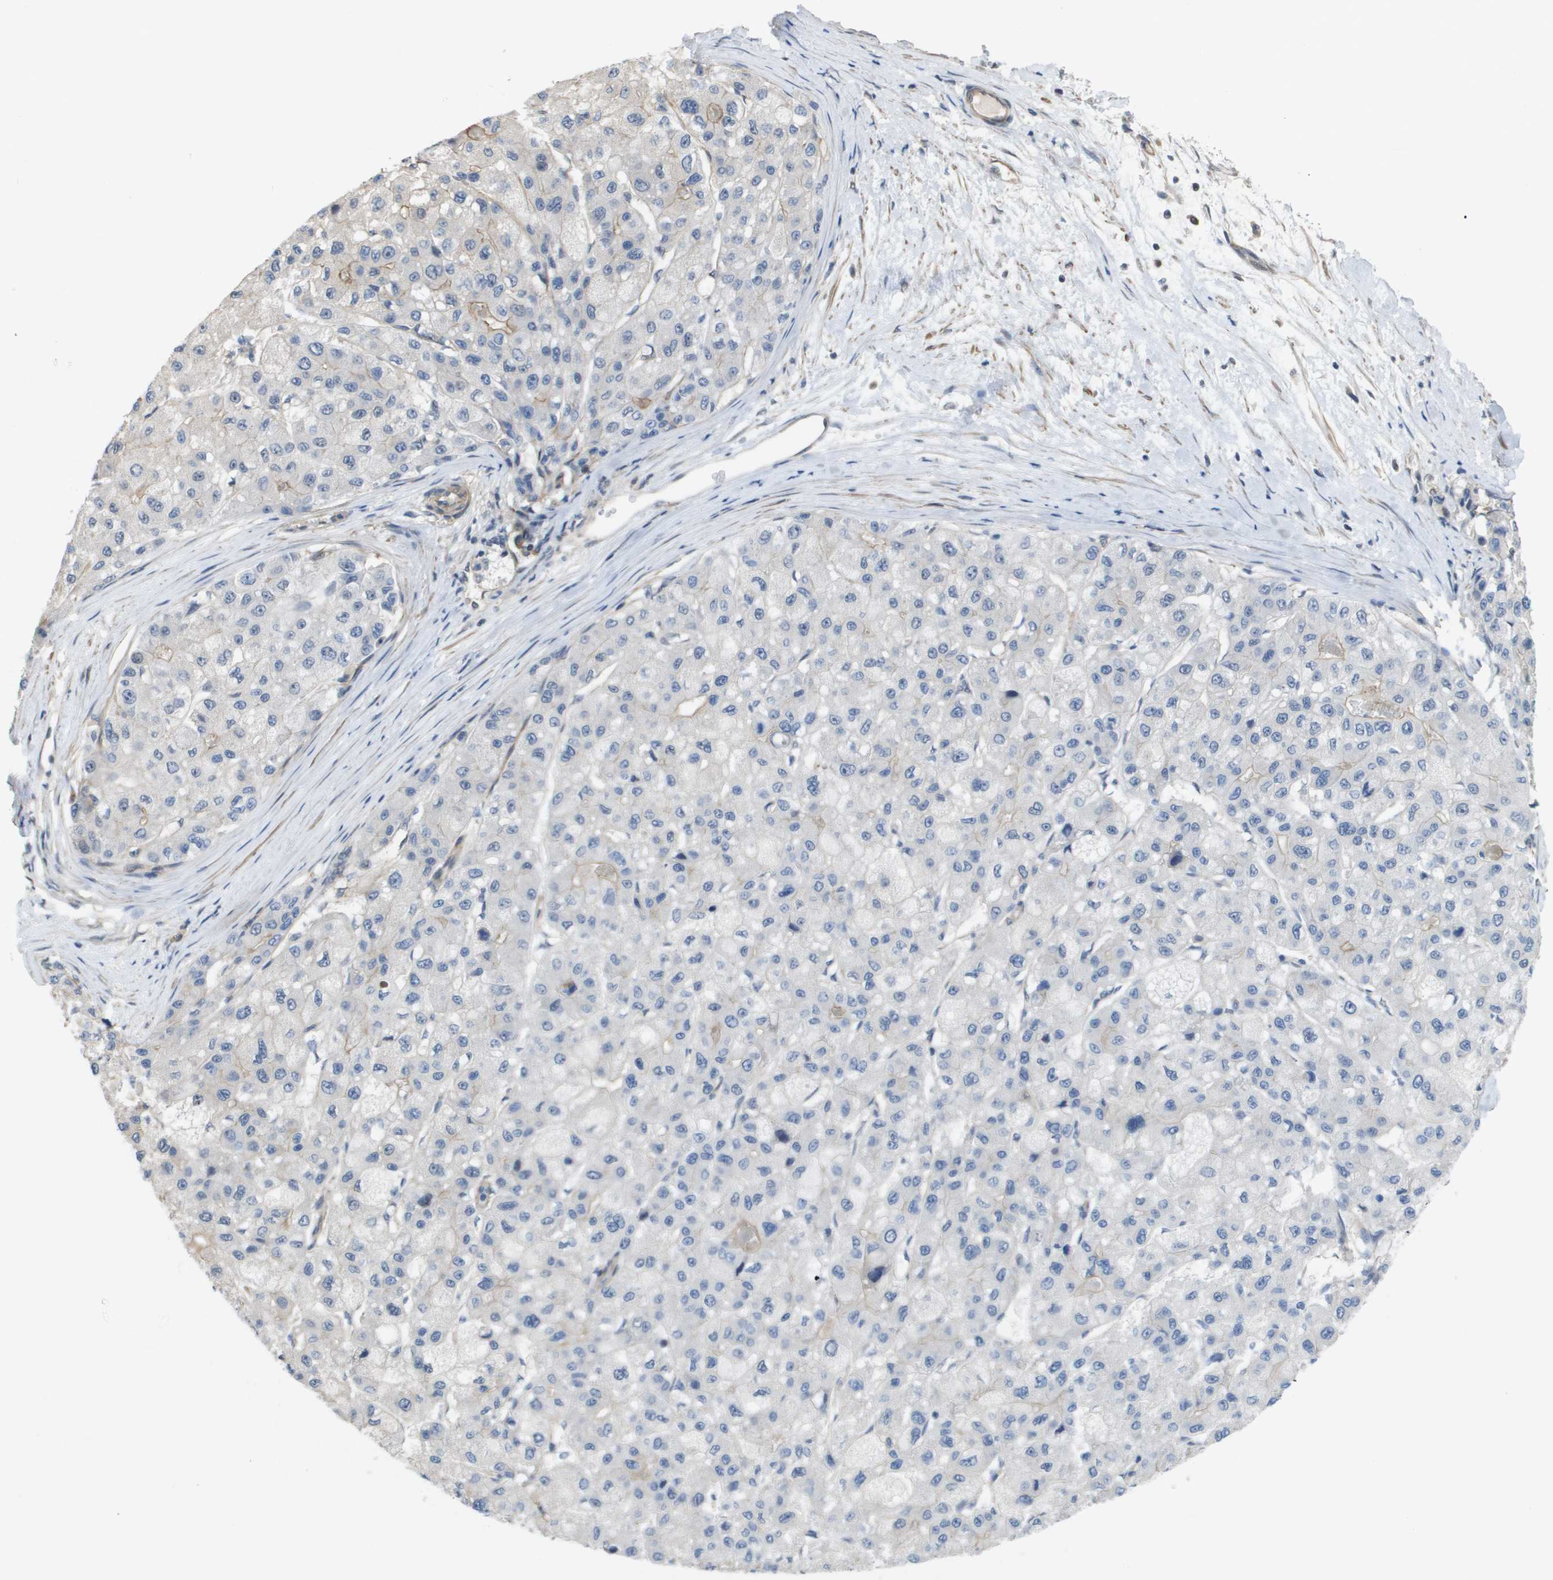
{"staining": {"intensity": "negative", "quantity": "none", "location": "none"}, "tissue": "liver cancer", "cell_type": "Tumor cells", "image_type": "cancer", "snomed": [{"axis": "morphology", "description": "Carcinoma, Hepatocellular, NOS"}, {"axis": "topography", "description": "Liver"}], "caption": "High magnification brightfield microscopy of hepatocellular carcinoma (liver) stained with DAB (brown) and counterstained with hematoxylin (blue): tumor cells show no significant expression. Nuclei are stained in blue.", "gene": "RNF112", "patient": {"sex": "male", "age": 80}}